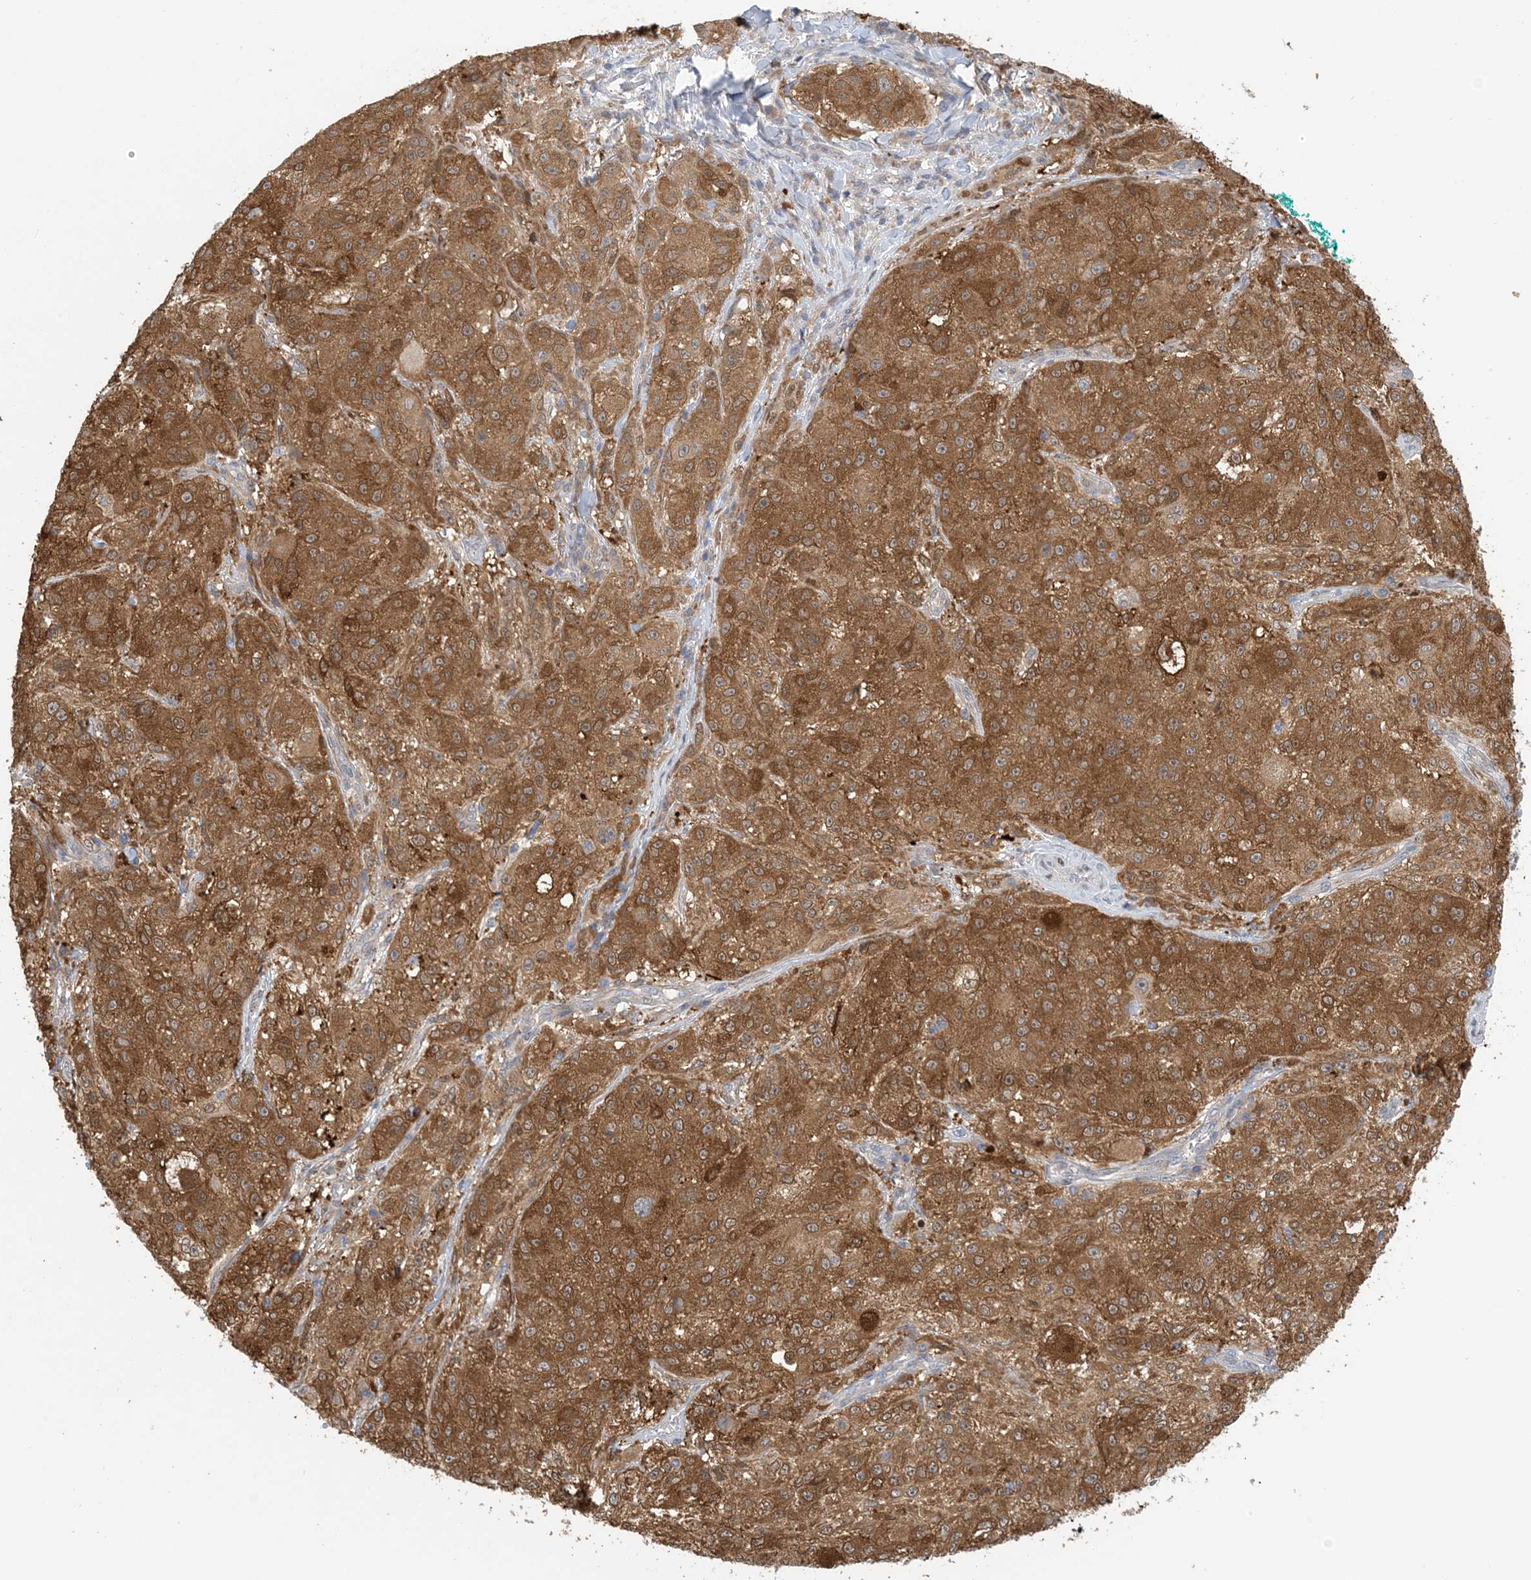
{"staining": {"intensity": "strong", "quantity": ">75%", "location": "cytoplasmic/membranous"}, "tissue": "melanoma", "cell_type": "Tumor cells", "image_type": "cancer", "snomed": [{"axis": "morphology", "description": "Necrosis, NOS"}, {"axis": "morphology", "description": "Malignant melanoma, NOS"}, {"axis": "topography", "description": "Skin"}], "caption": "Immunohistochemical staining of human melanoma demonstrates high levels of strong cytoplasmic/membranous protein expression in about >75% of tumor cells.", "gene": "ZC3H12A", "patient": {"sex": "female", "age": 87}}